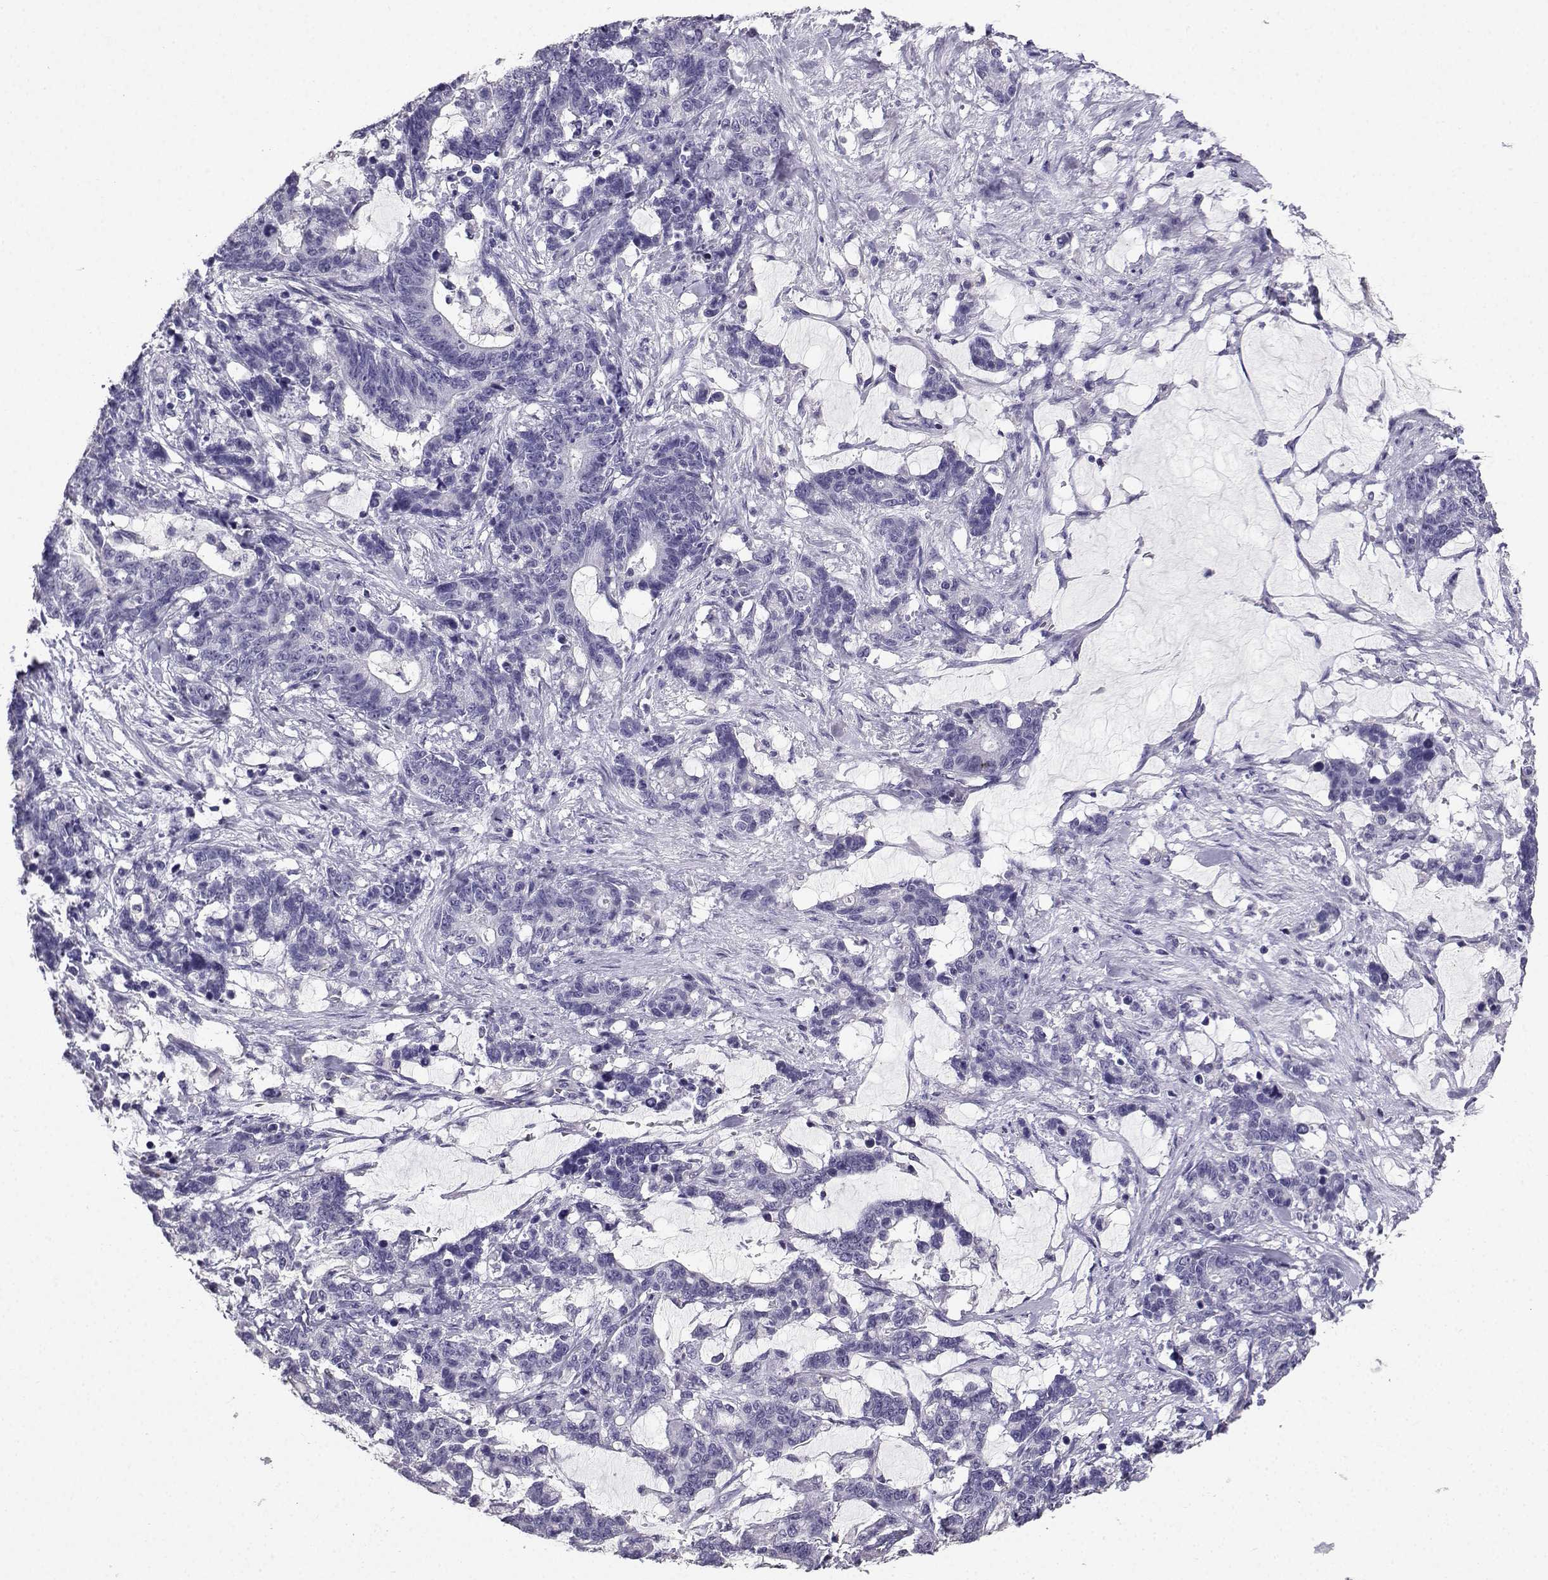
{"staining": {"intensity": "negative", "quantity": "none", "location": "none"}, "tissue": "stomach cancer", "cell_type": "Tumor cells", "image_type": "cancer", "snomed": [{"axis": "morphology", "description": "Normal tissue, NOS"}, {"axis": "morphology", "description": "Adenocarcinoma, NOS"}, {"axis": "topography", "description": "Stomach"}], "caption": "Protein analysis of stomach adenocarcinoma shows no significant positivity in tumor cells.", "gene": "SPAG11B", "patient": {"sex": "female", "age": 64}}